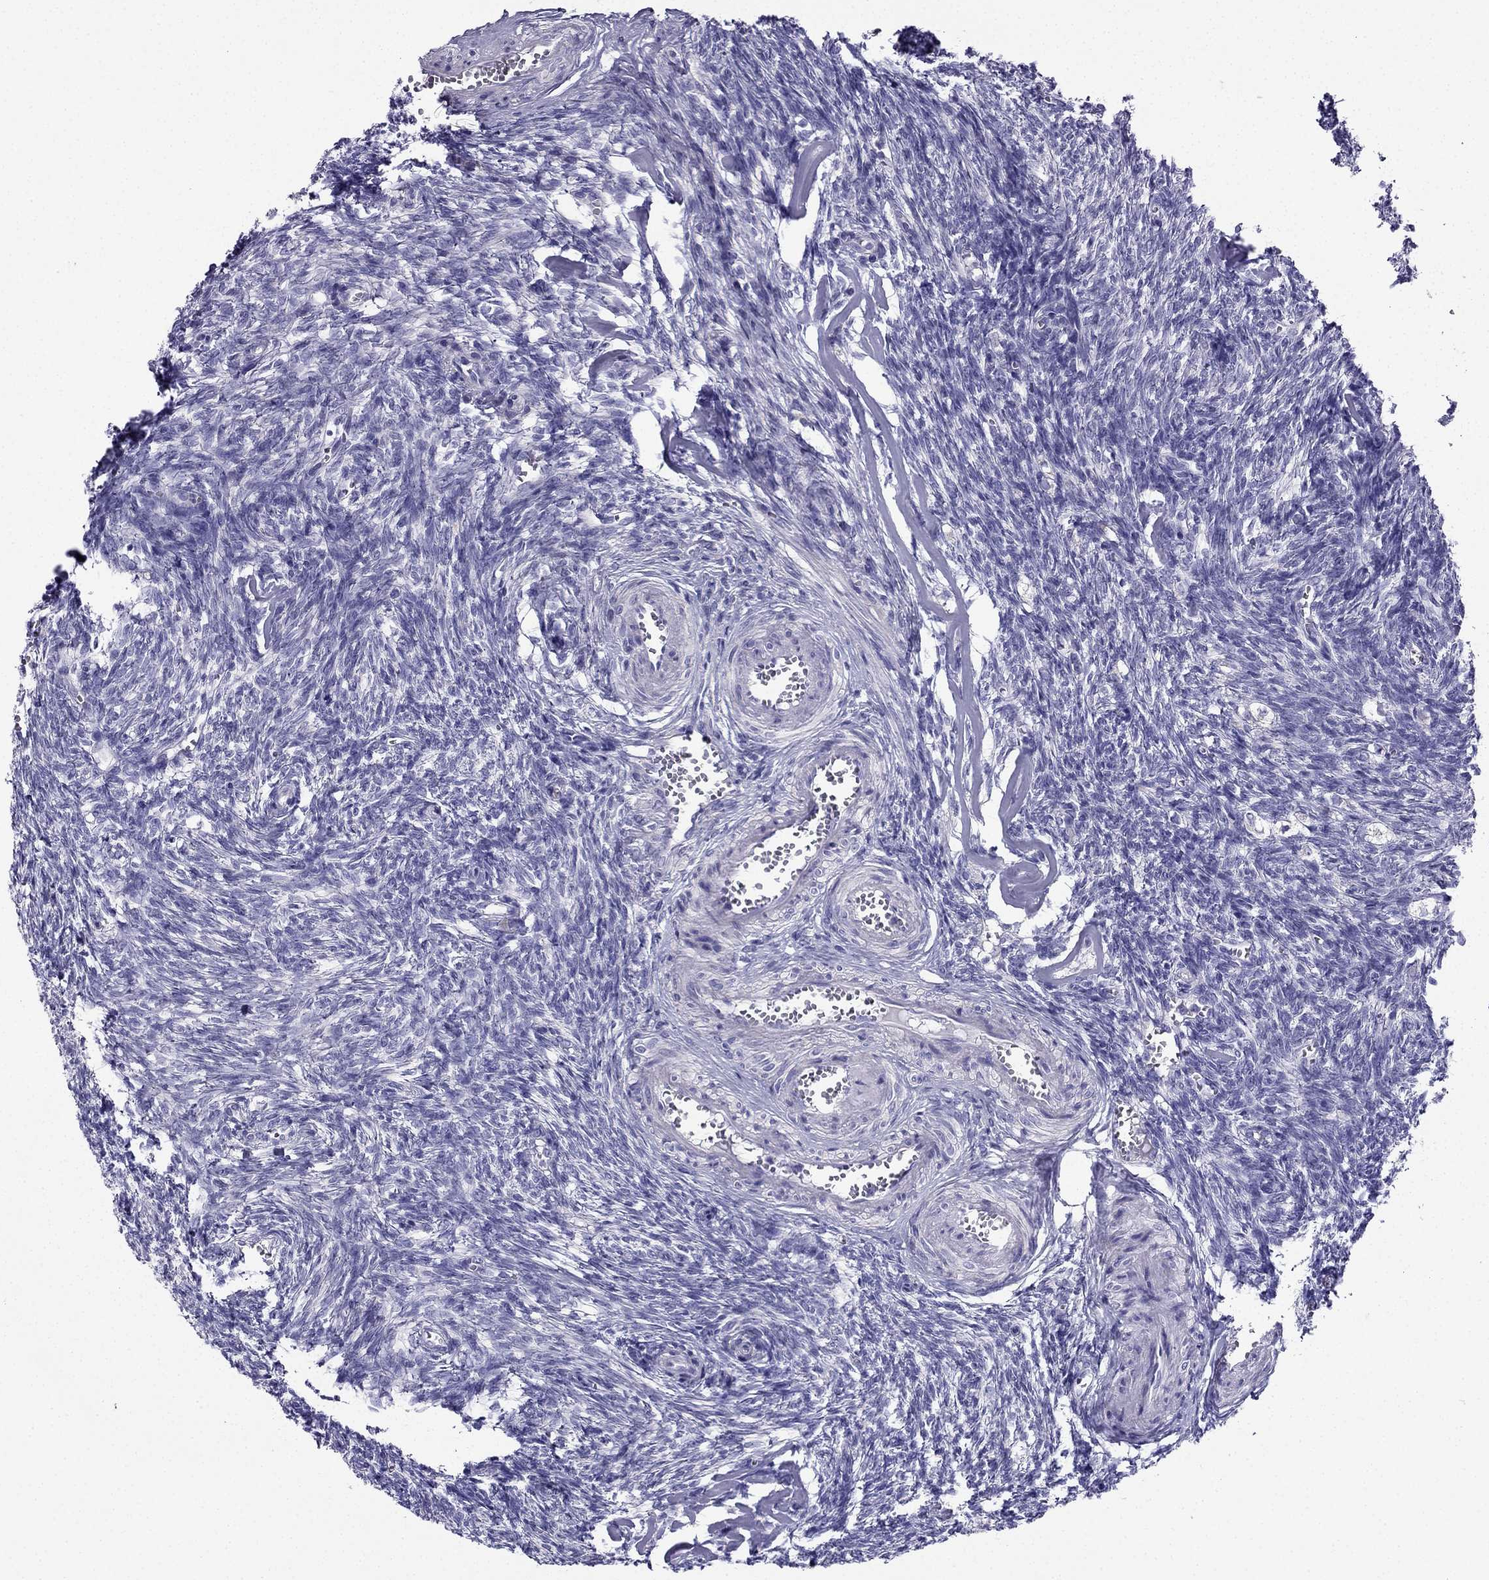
{"staining": {"intensity": "weak", "quantity": "25%-75%", "location": "cytoplasmic/membranous"}, "tissue": "ovary", "cell_type": "Follicle cells", "image_type": "normal", "snomed": [{"axis": "morphology", "description": "Normal tissue, NOS"}, {"axis": "topography", "description": "Ovary"}], "caption": "A histopathology image of human ovary stained for a protein reveals weak cytoplasmic/membranous brown staining in follicle cells. (Brightfield microscopy of DAB IHC at high magnification).", "gene": "KIF5A", "patient": {"sex": "female", "age": 43}}